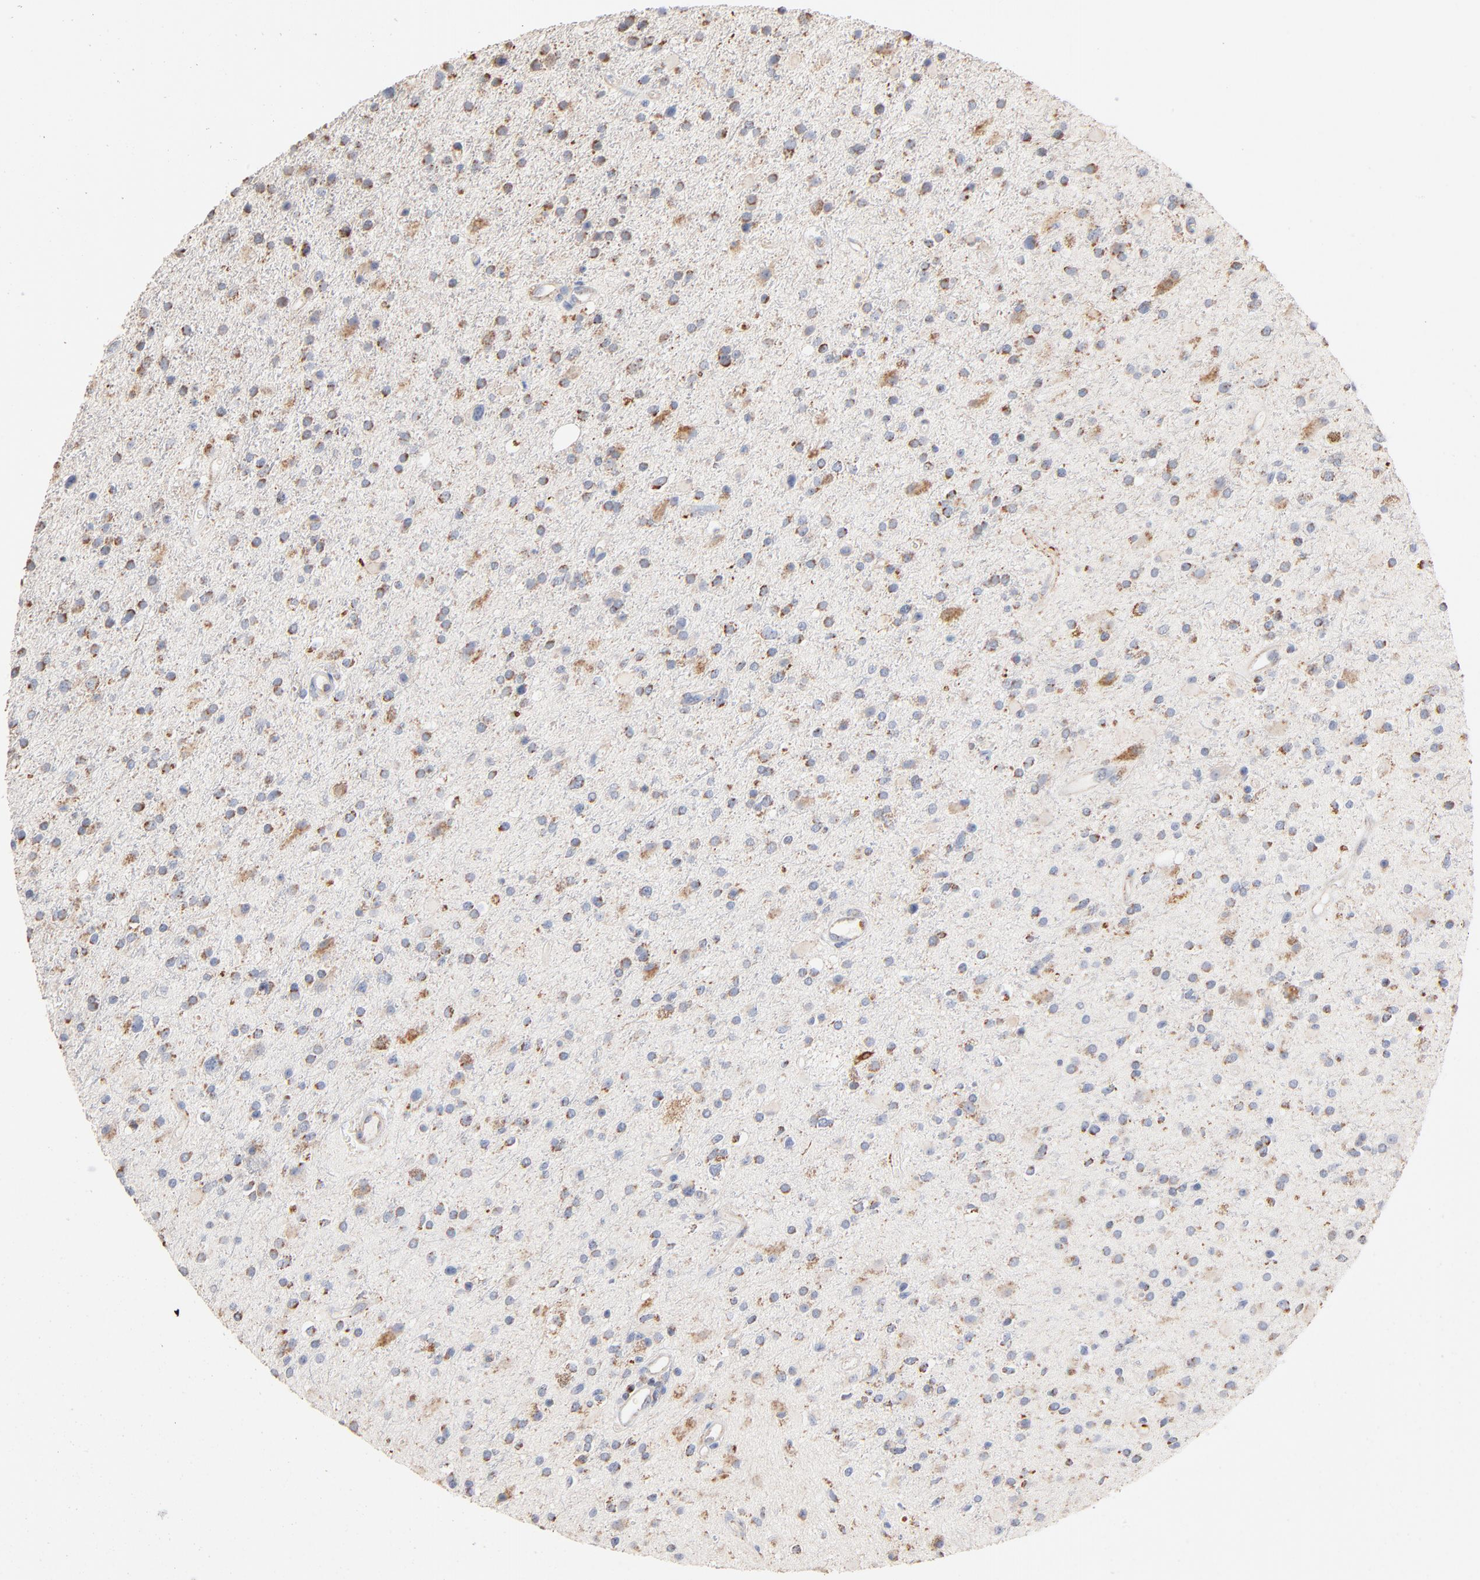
{"staining": {"intensity": "moderate", "quantity": ">75%", "location": "cytoplasmic/membranous"}, "tissue": "glioma", "cell_type": "Tumor cells", "image_type": "cancer", "snomed": [{"axis": "morphology", "description": "Glioma, malignant, High grade"}, {"axis": "topography", "description": "Brain"}], "caption": "Brown immunohistochemical staining in malignant glioma (high-grade) demonstrates moderate cytoplasmic/membranous staining in about >75% of tumor cells.", "gene": "UQCRC1", "patient": {"sex": "male", "age": 33}}